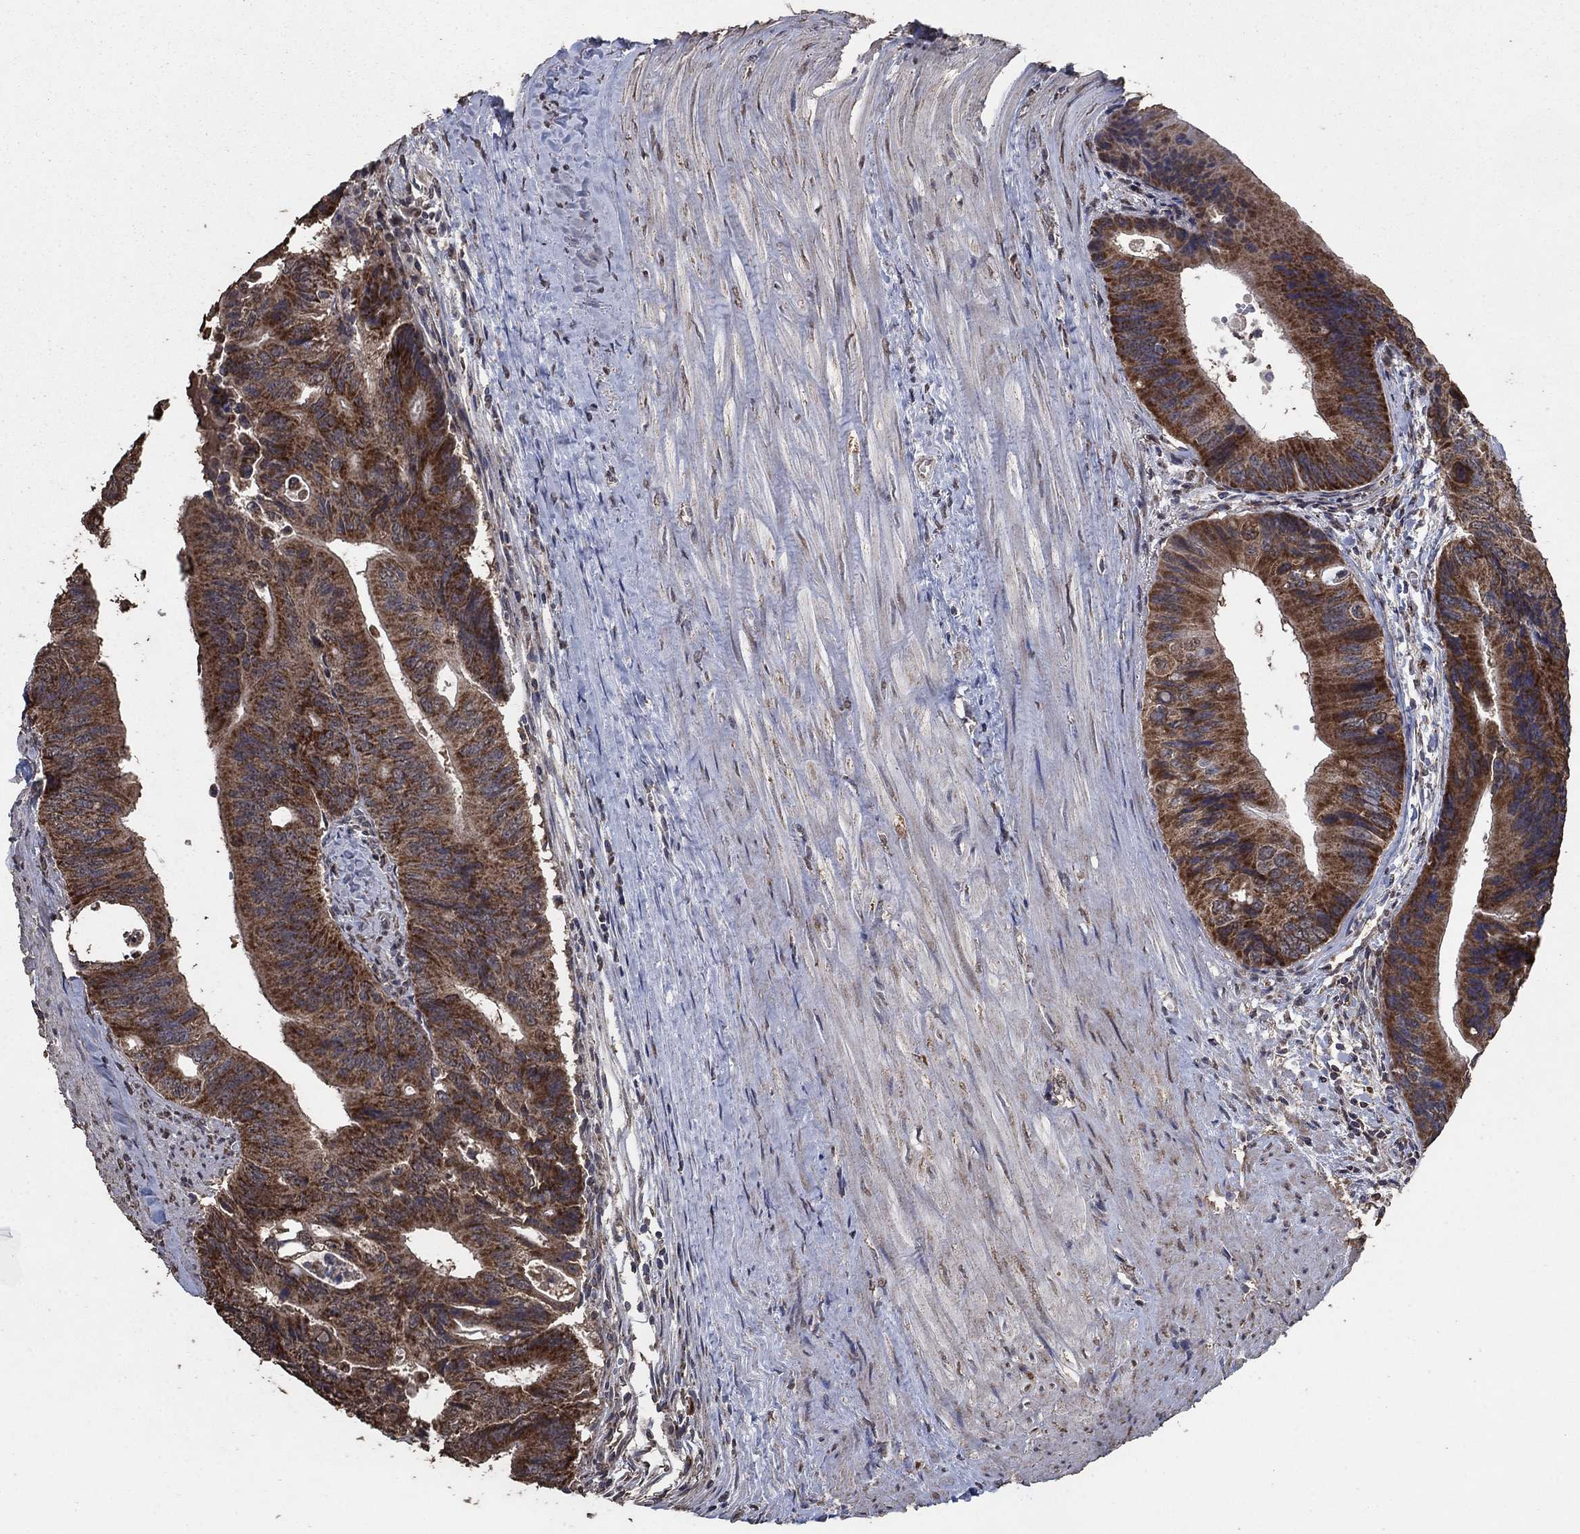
{"staining": {"intensity": "strong", "quantity": ">75%", "location": "cytoplasmic/membranous"}, "tissue": "colorectal cancer", "cell_type": "Tumor cells", "image_type": "cancer", "snomed": [{"axis": "morphology", "description": "Normal tissue, NOS"}, {"axis": "morphology", "description": "Adenocarcinoma, NOS"}, {"axis": "topography", "description": "Colon"}], "caption": "IHC histopathology image of neoplastic tissue: human colorectal cancer stained using IHC shows high levels of strong protein expression localized specifically in the cytoplasmic/membranous of tumor cells, appearing as a cytoplasmic/membranous brown color.", "gene": "MRPS24", "patient": {"sex": "male", "age": 65}}